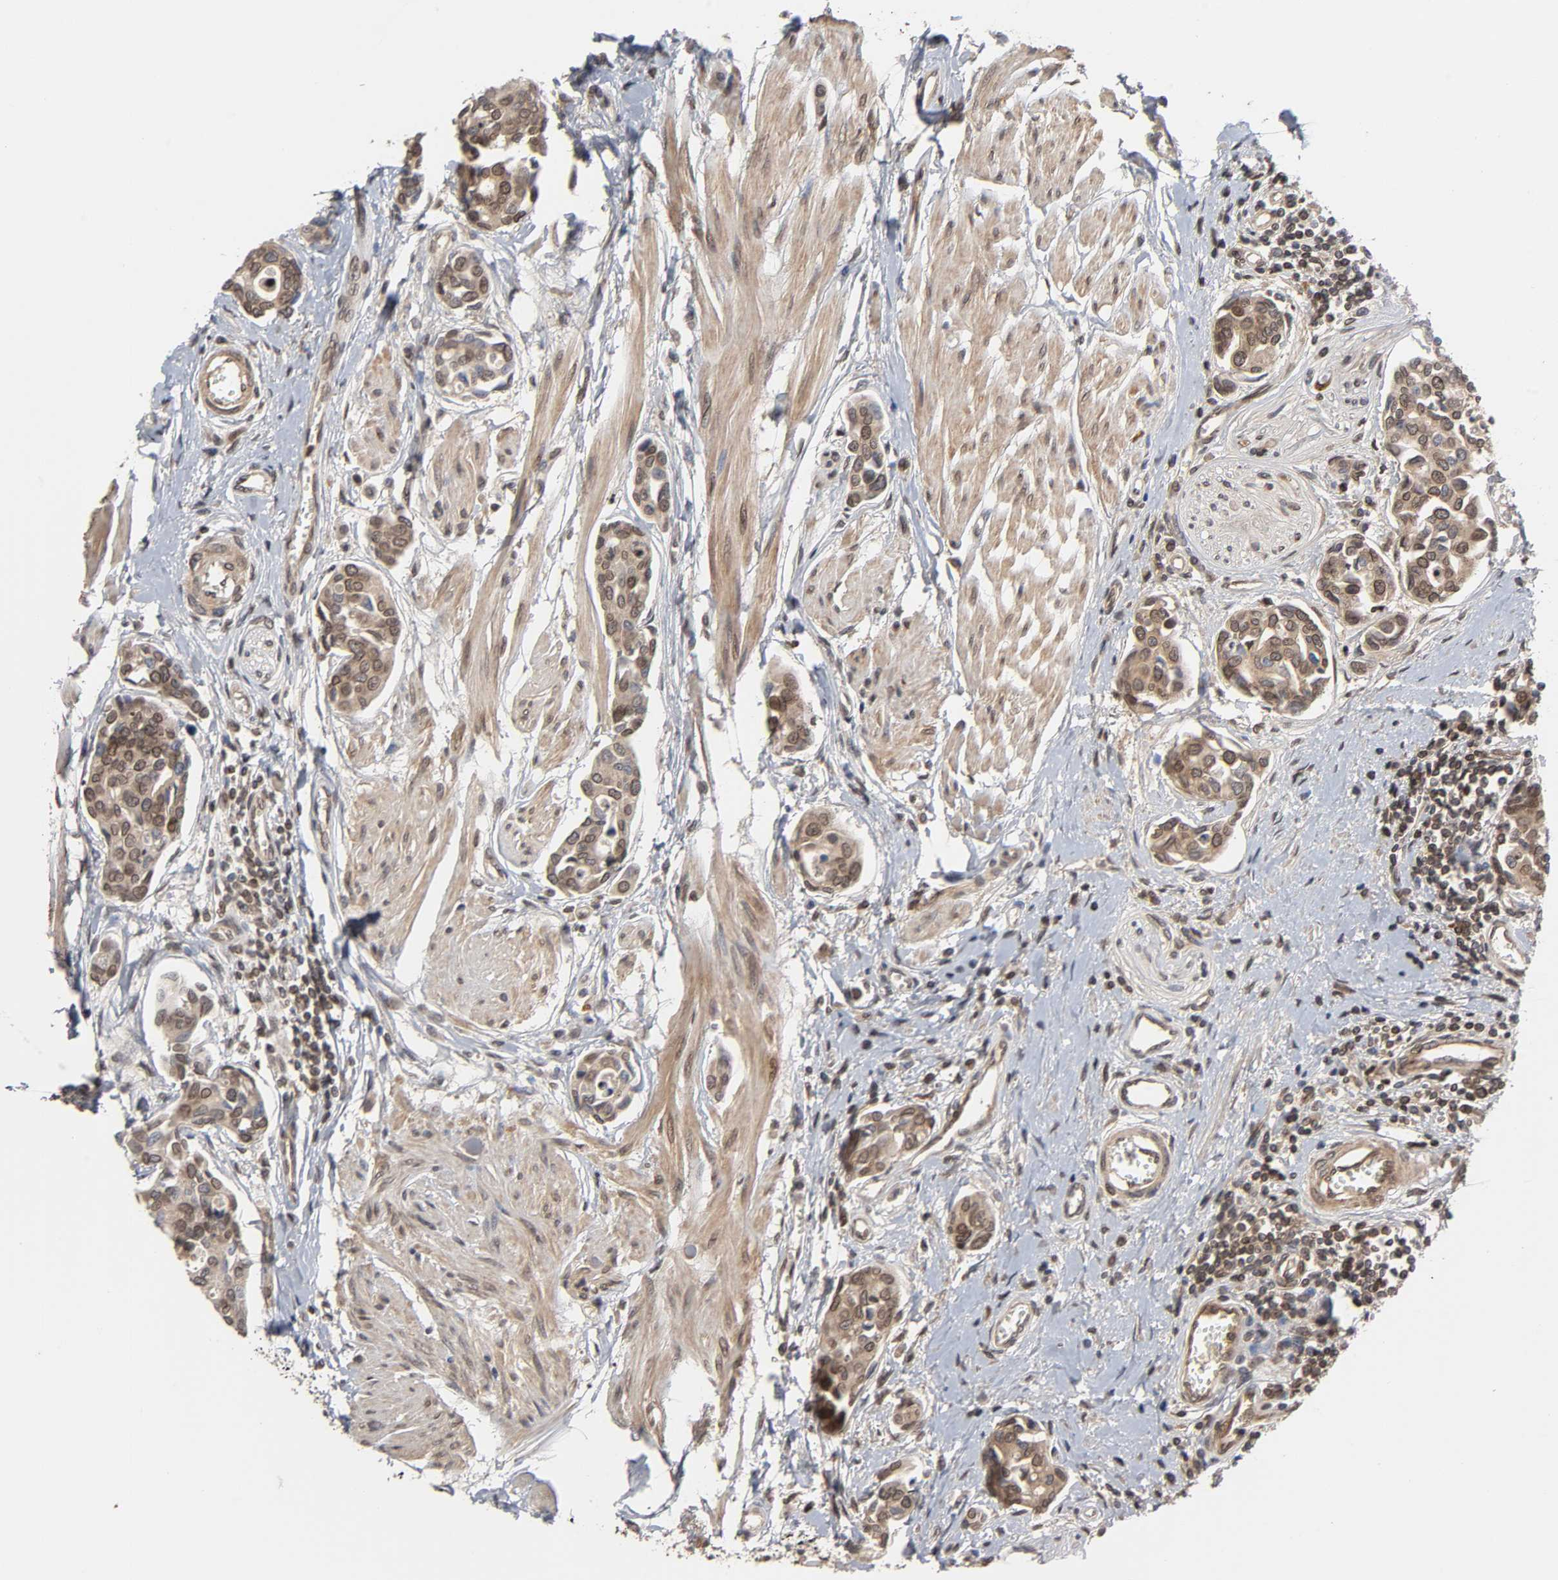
{"staining": {"intensity": "strong", "quantity": ">75%", "location": "cytoplasmic/membranous,nuclear"}, "tissue": "urothelial cancer", "cell_type": "Tumor cells", "image_type": "cancer", "snomed": [{"axis": "morphology", "description": "Urothelial carcinoma, High grade"}, {"axis": "topography", "description": "Urinary bladder"}], "caption": "Protein staining by immunohistochemistry demonstrates strong cytoplasmic/membranous and nuclear staining in about >75% of tumor cells in high-grade urothelial carcinoma.", "gene": "CPN2", "patient": {"sex": "male", "age": 78}}